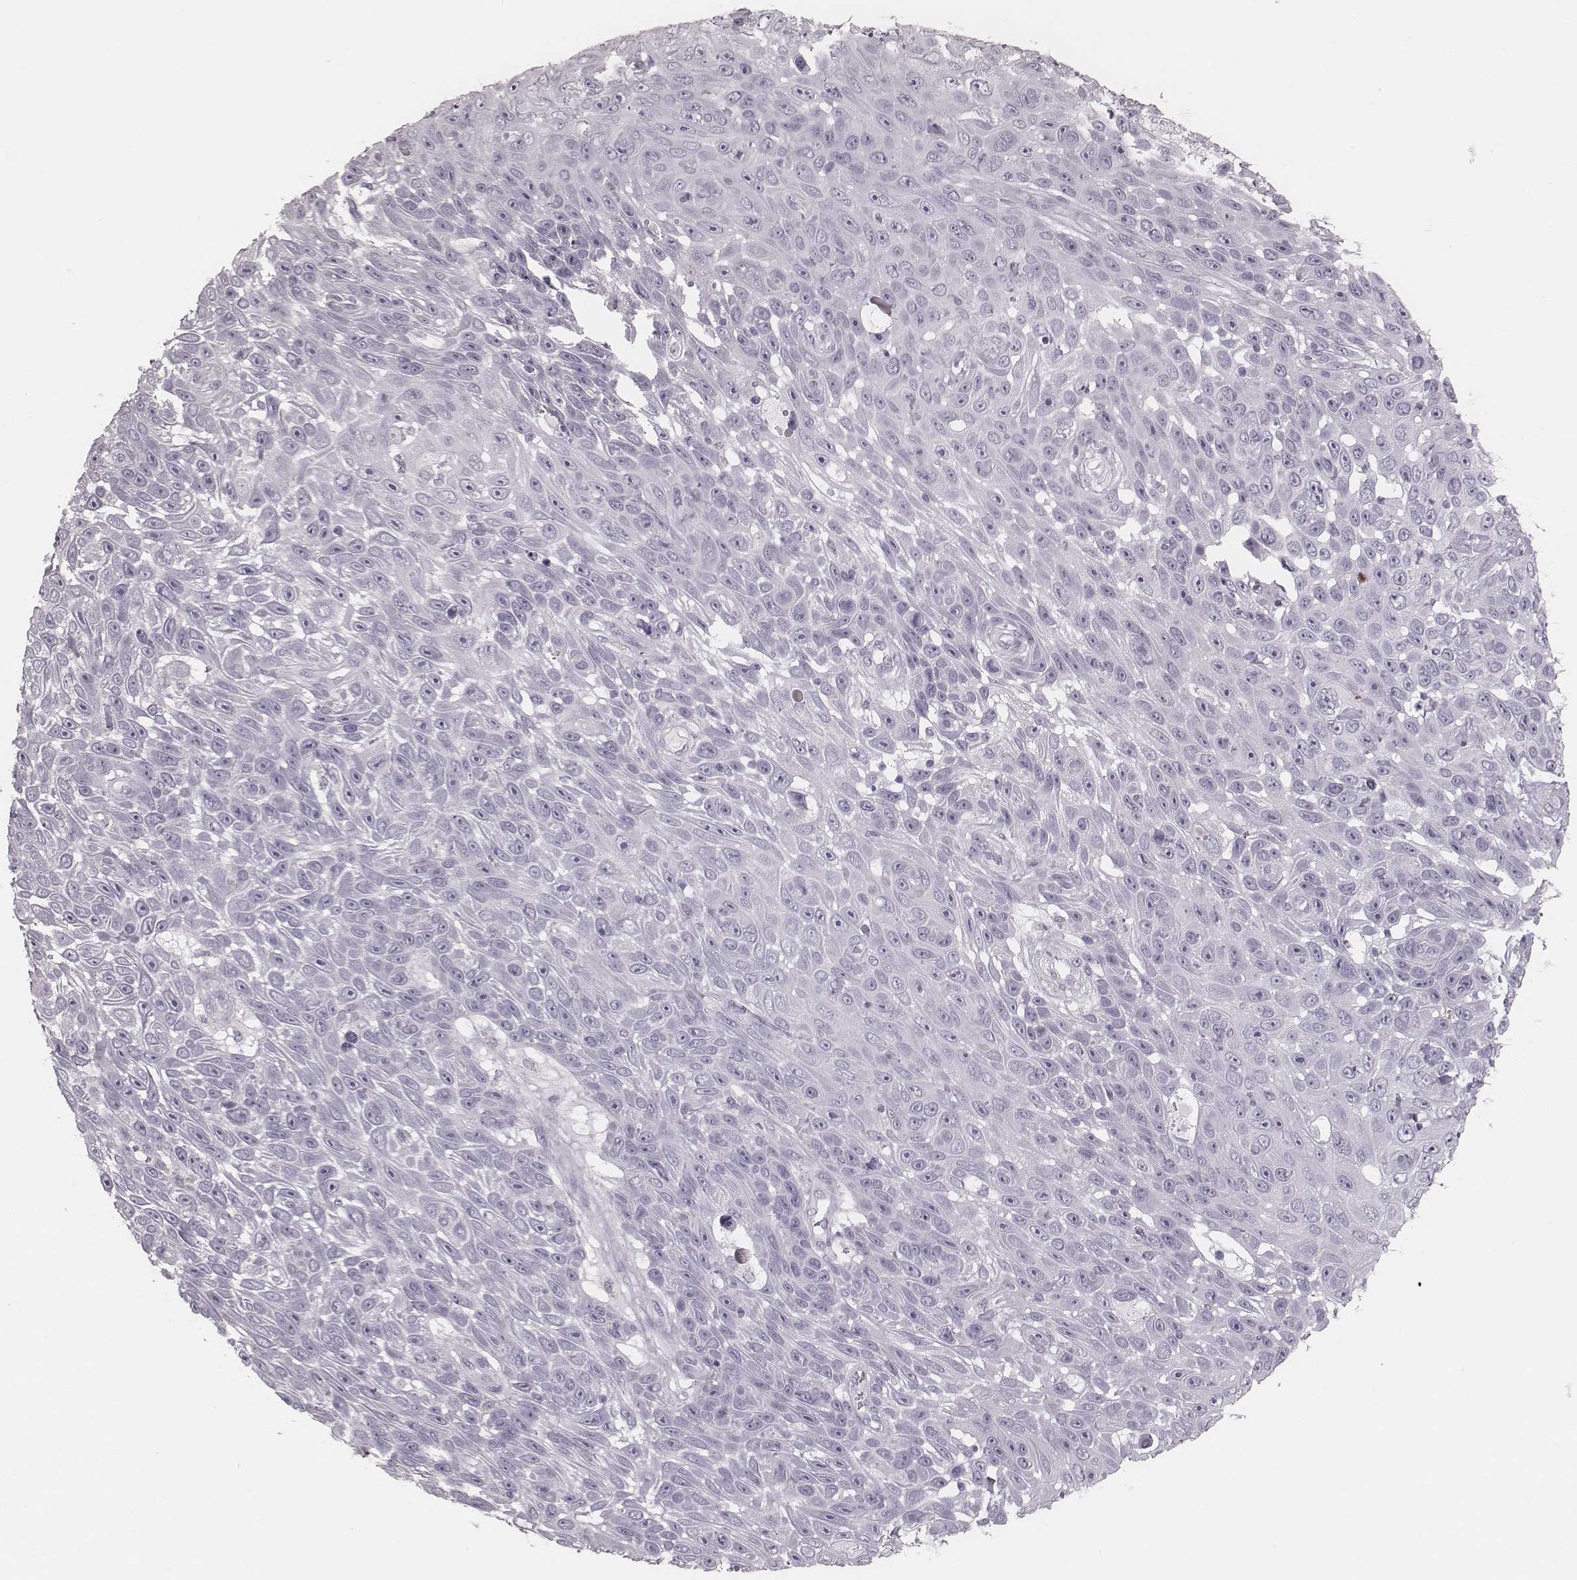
{"staining": {"intensity": "negative", "quantity": "none", "location": "none"}, "tissue": "skin cancer", "cell_type": "Tumor cells", "image_type": "cancer", "snomed": [{"axis": "morphology", "description": "Squamous cell carcinoma, NOS"}, {"axis": "topography", "description": "Skin"}], "caption": "There is no significant expression in tumor cells of skin cancer.", "gene": "ELANE", "patient": {"sex": "male", "age": 82}}